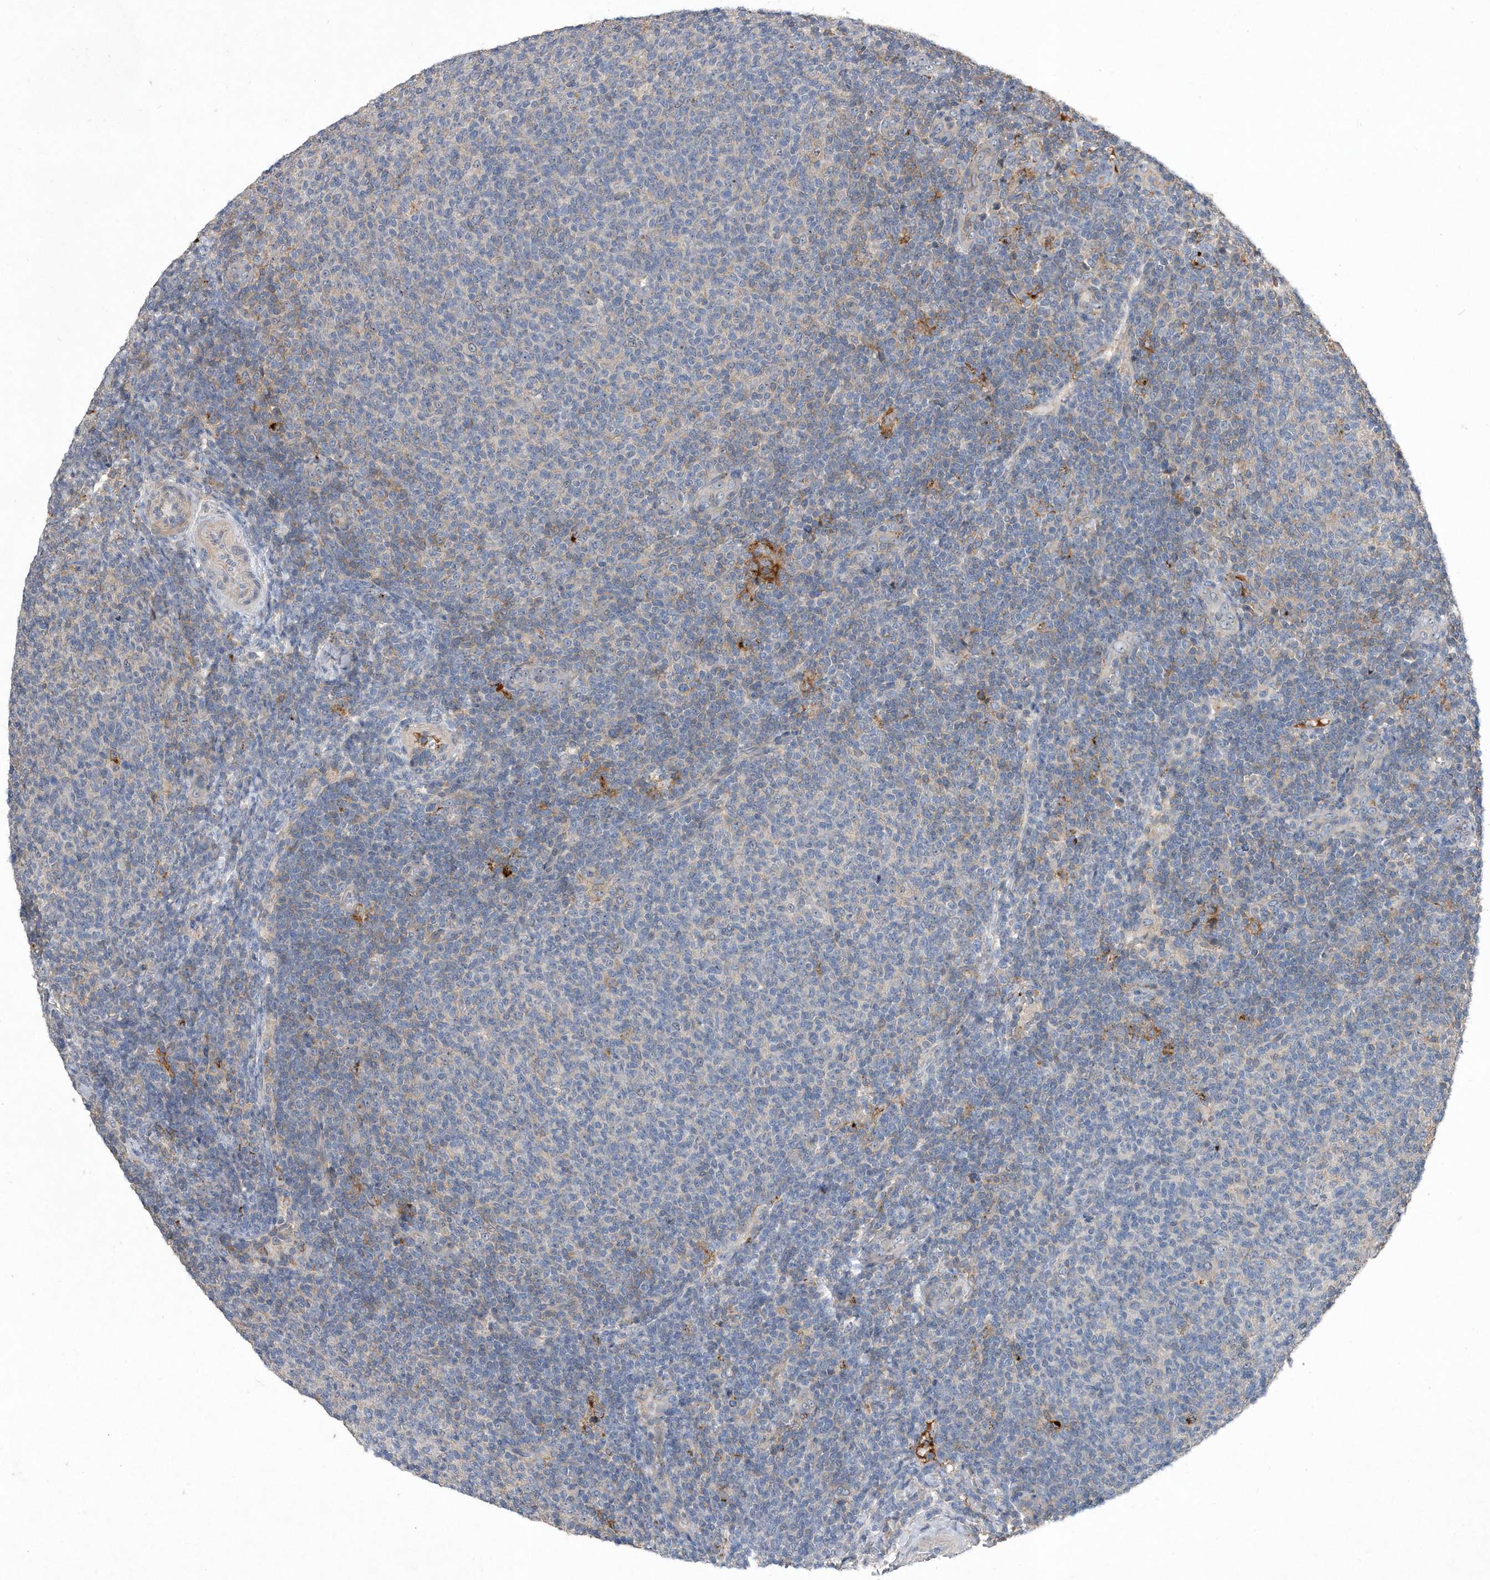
{"staining": {"intensity": "negative", "quantity": "none", "location": "none"}, "tissue": "lymphoma", "cell_type": "Tumor cells", "image_type": "cancer", "snomed": [{"axis": "morphology", "description": "Malignant lymphoma, non-Hodgkin's type, Low grade"}, {"axis": "topography", "description": "Lymph node"}], "caption": "DAB immunohistochemical staining of lymphoma reveals no significant expression in tumor cells.", "gene": "PGBD2", "patient": {"sex": "male", "age": 66}}